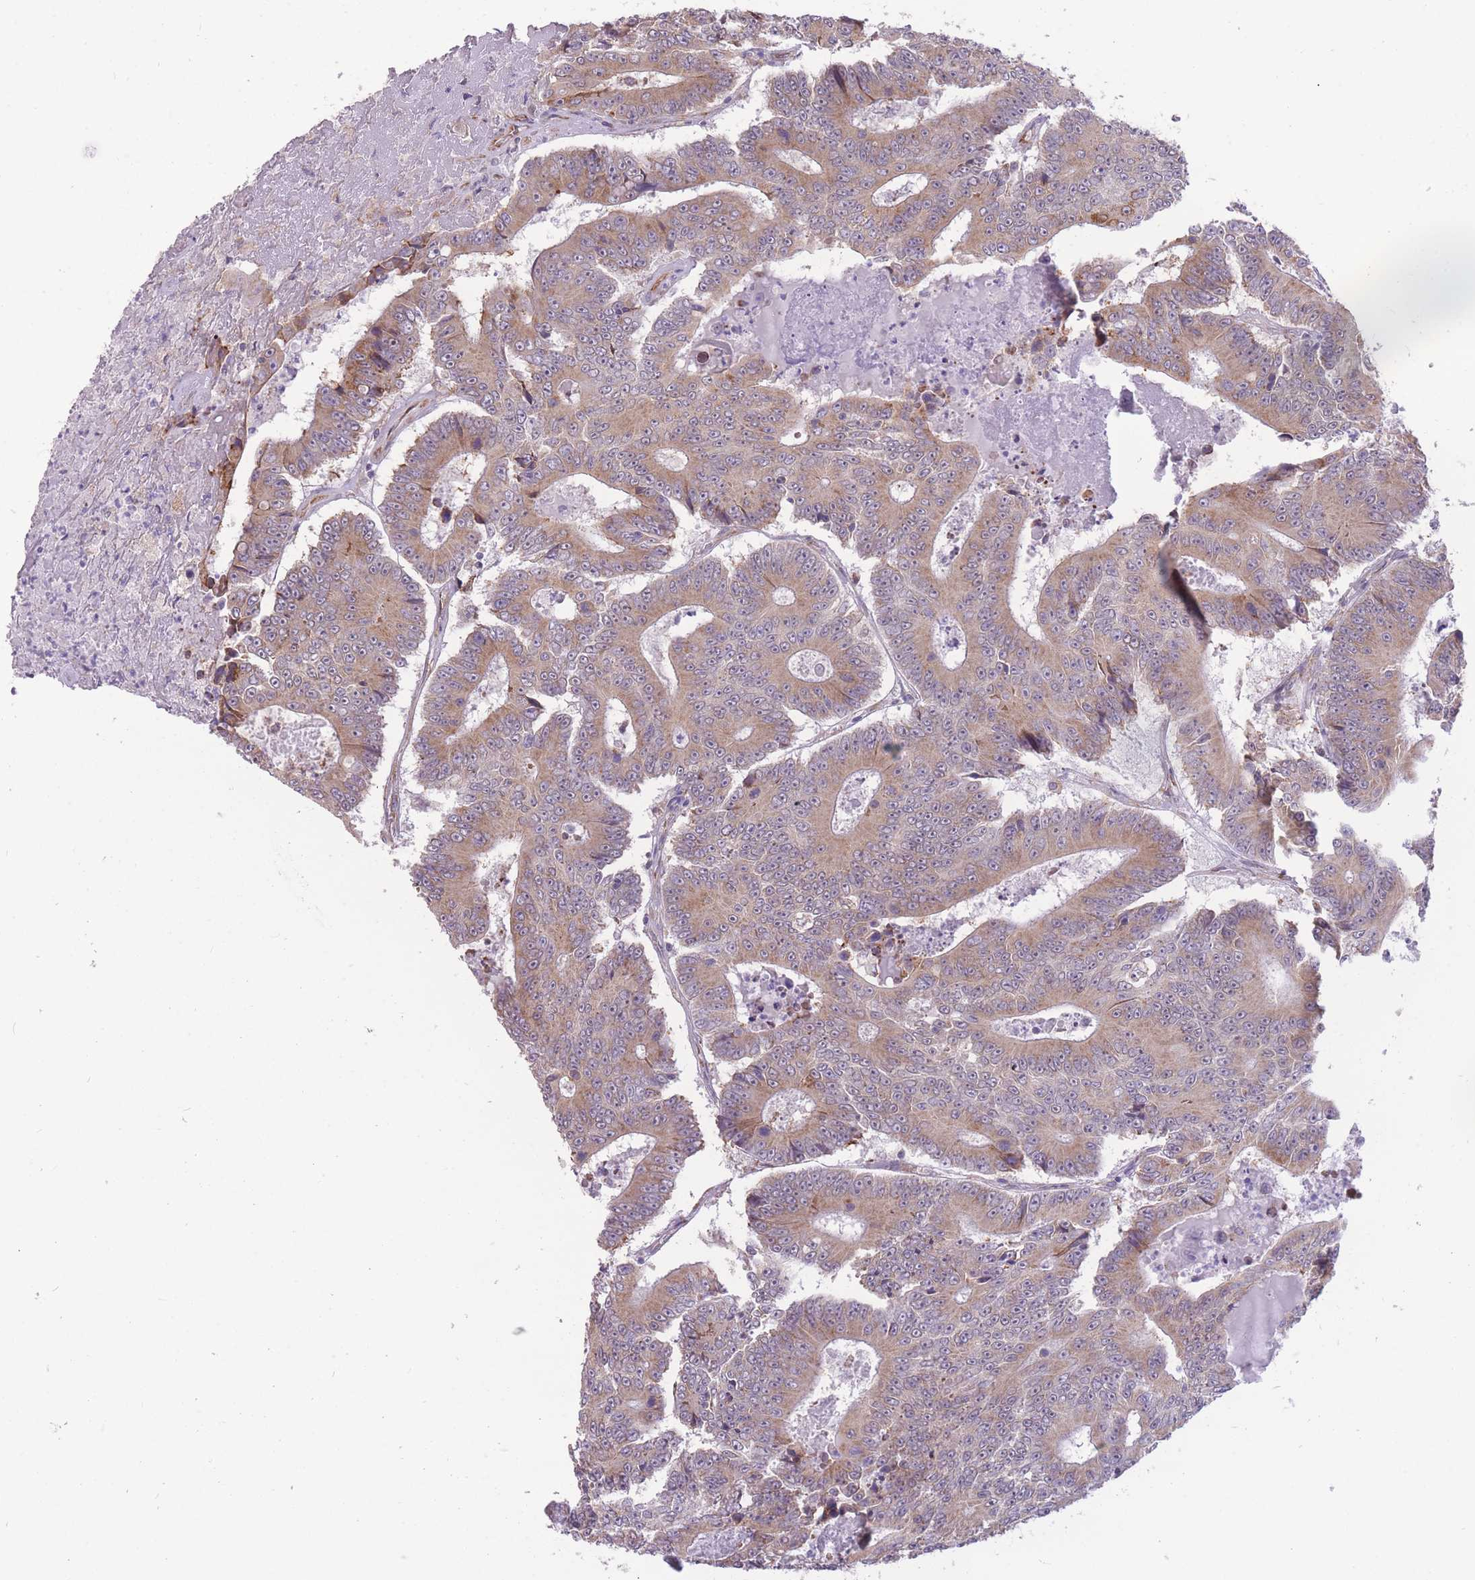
{"staining": {"intensity": "moderate", "quantity": ">75%", "location": "cytoplasmic/membranous"}, "tissue": "colorectal cancer", "cell_type": "Tumor cells", "image_type": "cancer", "snomed": [{"axis": "morphology", "description": "Adenocarcinoma, NOS"}, {"axis": "topography", "description": "Colon"}], "caption": "Brown immunohistochemical staining in human colorectal cancer (adenocarcinoma) reveals moderate cytoplasmic/membranous positivity in approximately >75% of tumor cells. The staining was performed using DAB (3,3'-diaminobenzidine) to visualize the protein expression in brown, while the nuclei were stained in blue with hematoxylin (Magnification: 20x).", "gene": "TRAPPC5", "patient": {"sex": "male", "age": 83}}